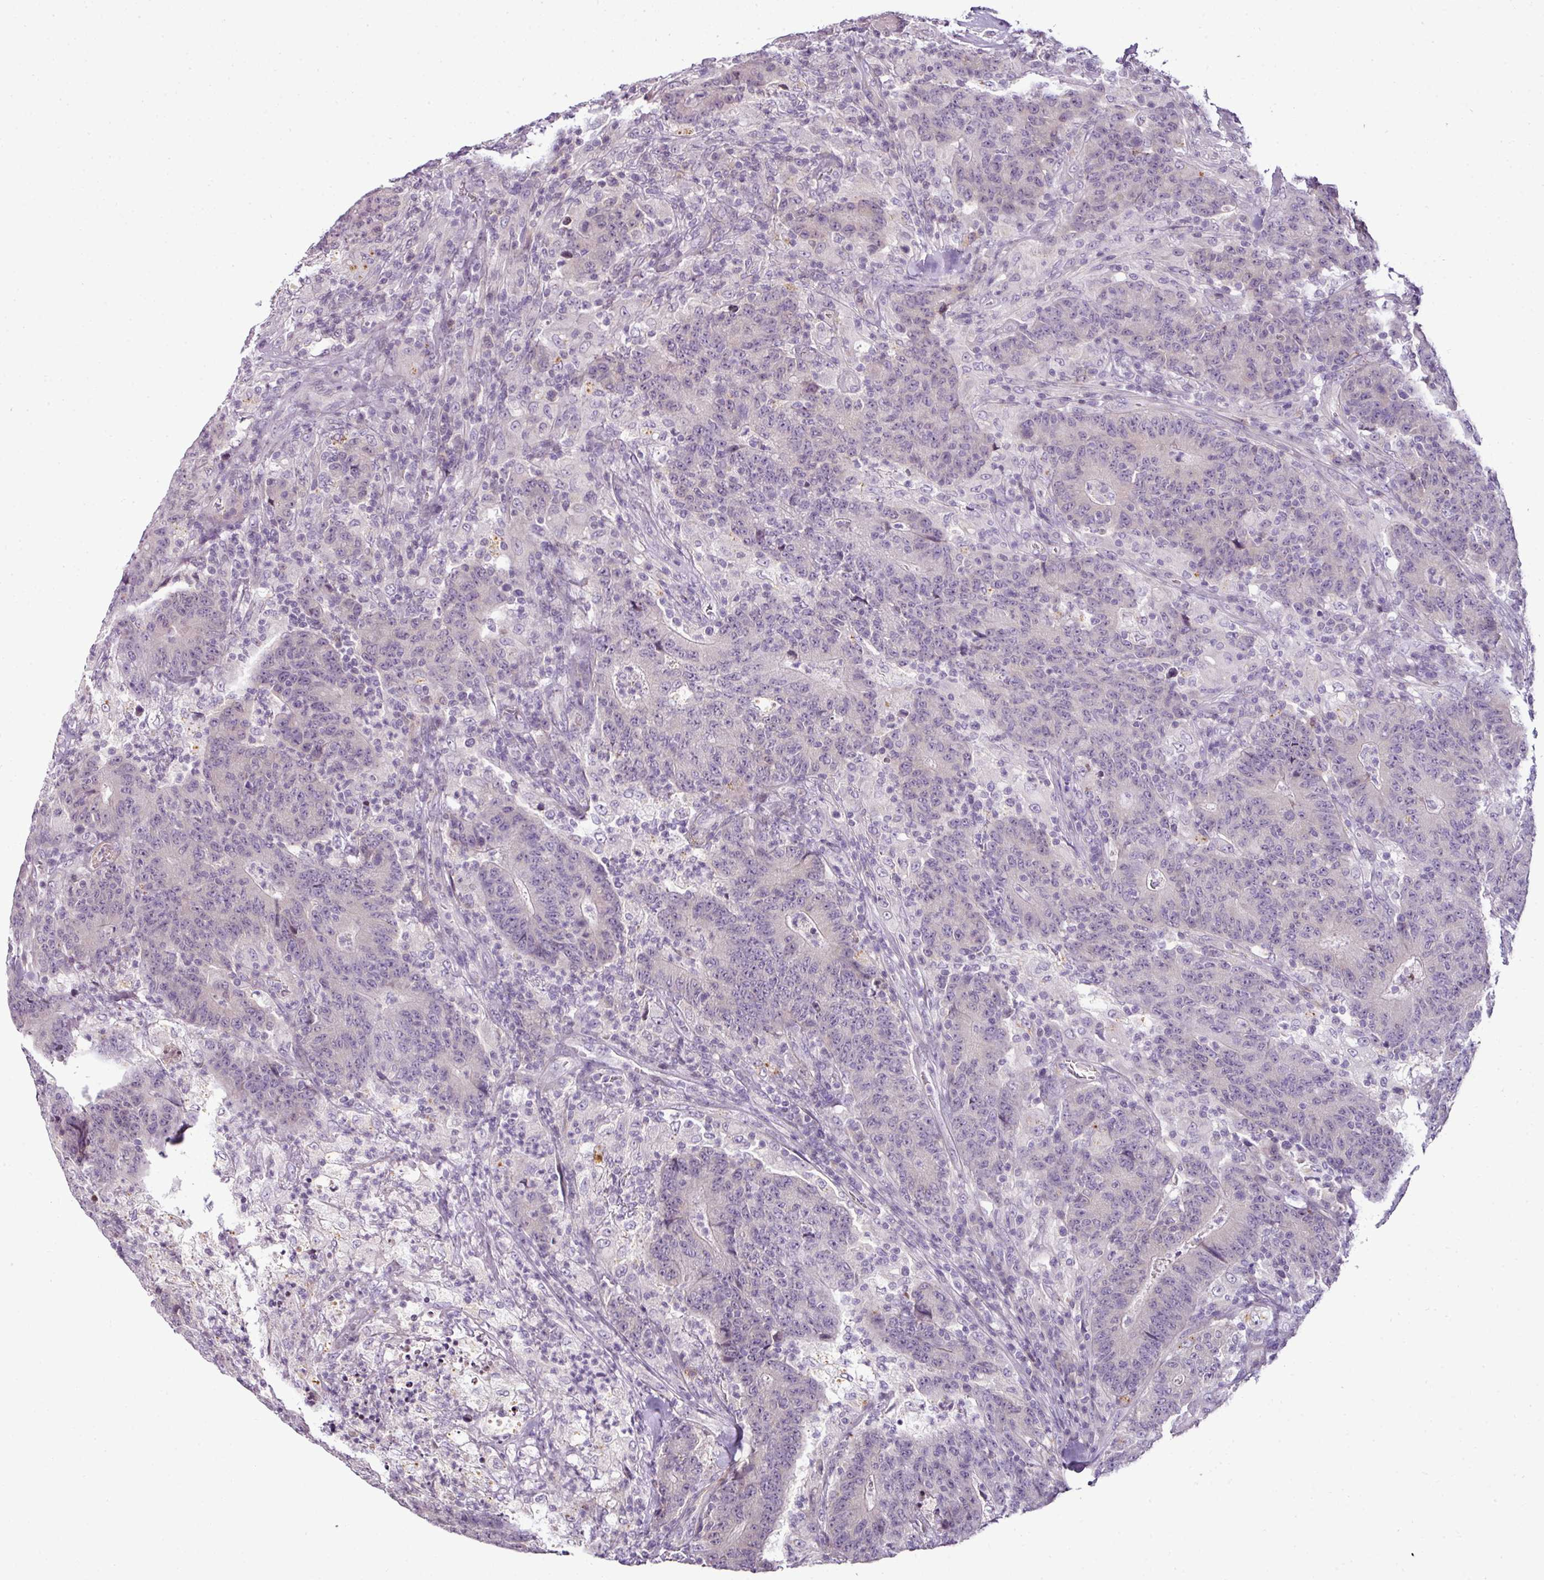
{"staining": {"intensity": "negative", "quantity": "none", "location": "none"}, "tissue": "colorectal cancer", "cell_type": "Tumor cells", "image_type": "cancer", "snomed": [{"axis": "morphology", "description": "Adenocarcinoma, NOS"}, {"axis": "topography", "description": "Colon"}], "caption": "Tumor cells are negative for brown protein staining in colorectal adenocarcinoma.", "gene": "TEX30", "patient": {"sex": "female", "age": 75}}